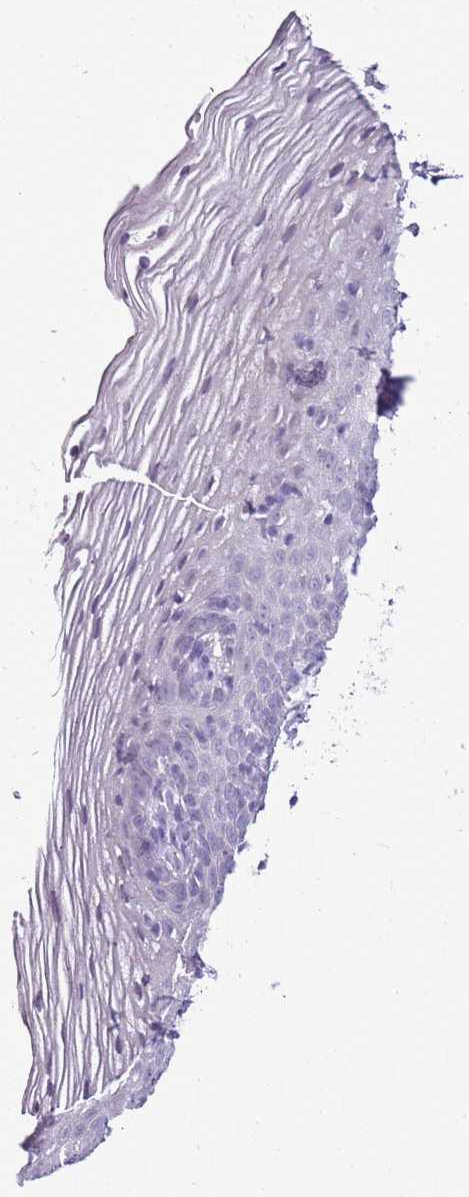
{"staining": {"intensity": "negative", "quantity": "none", "location": "none"}, "tissue": "vagina", "cell_type": "Squamous epithelial cells", "image_type": "normal", "snomed": [{"axis": "morphology", "description": "Normal tissue, NOS"}, {"axis": "topography", "description": "Vagina"}], "caption": "Benign vagina was stained to show a protein in brown. There is no significant staining in squamous epithelial cells. (Brightfield microscopy of DAB (3,3'-diaminobenzidine) immunohistochemistry at high magnification).", "gene": "RPL3L", "patient": {"sex": "female", "age": 32}}